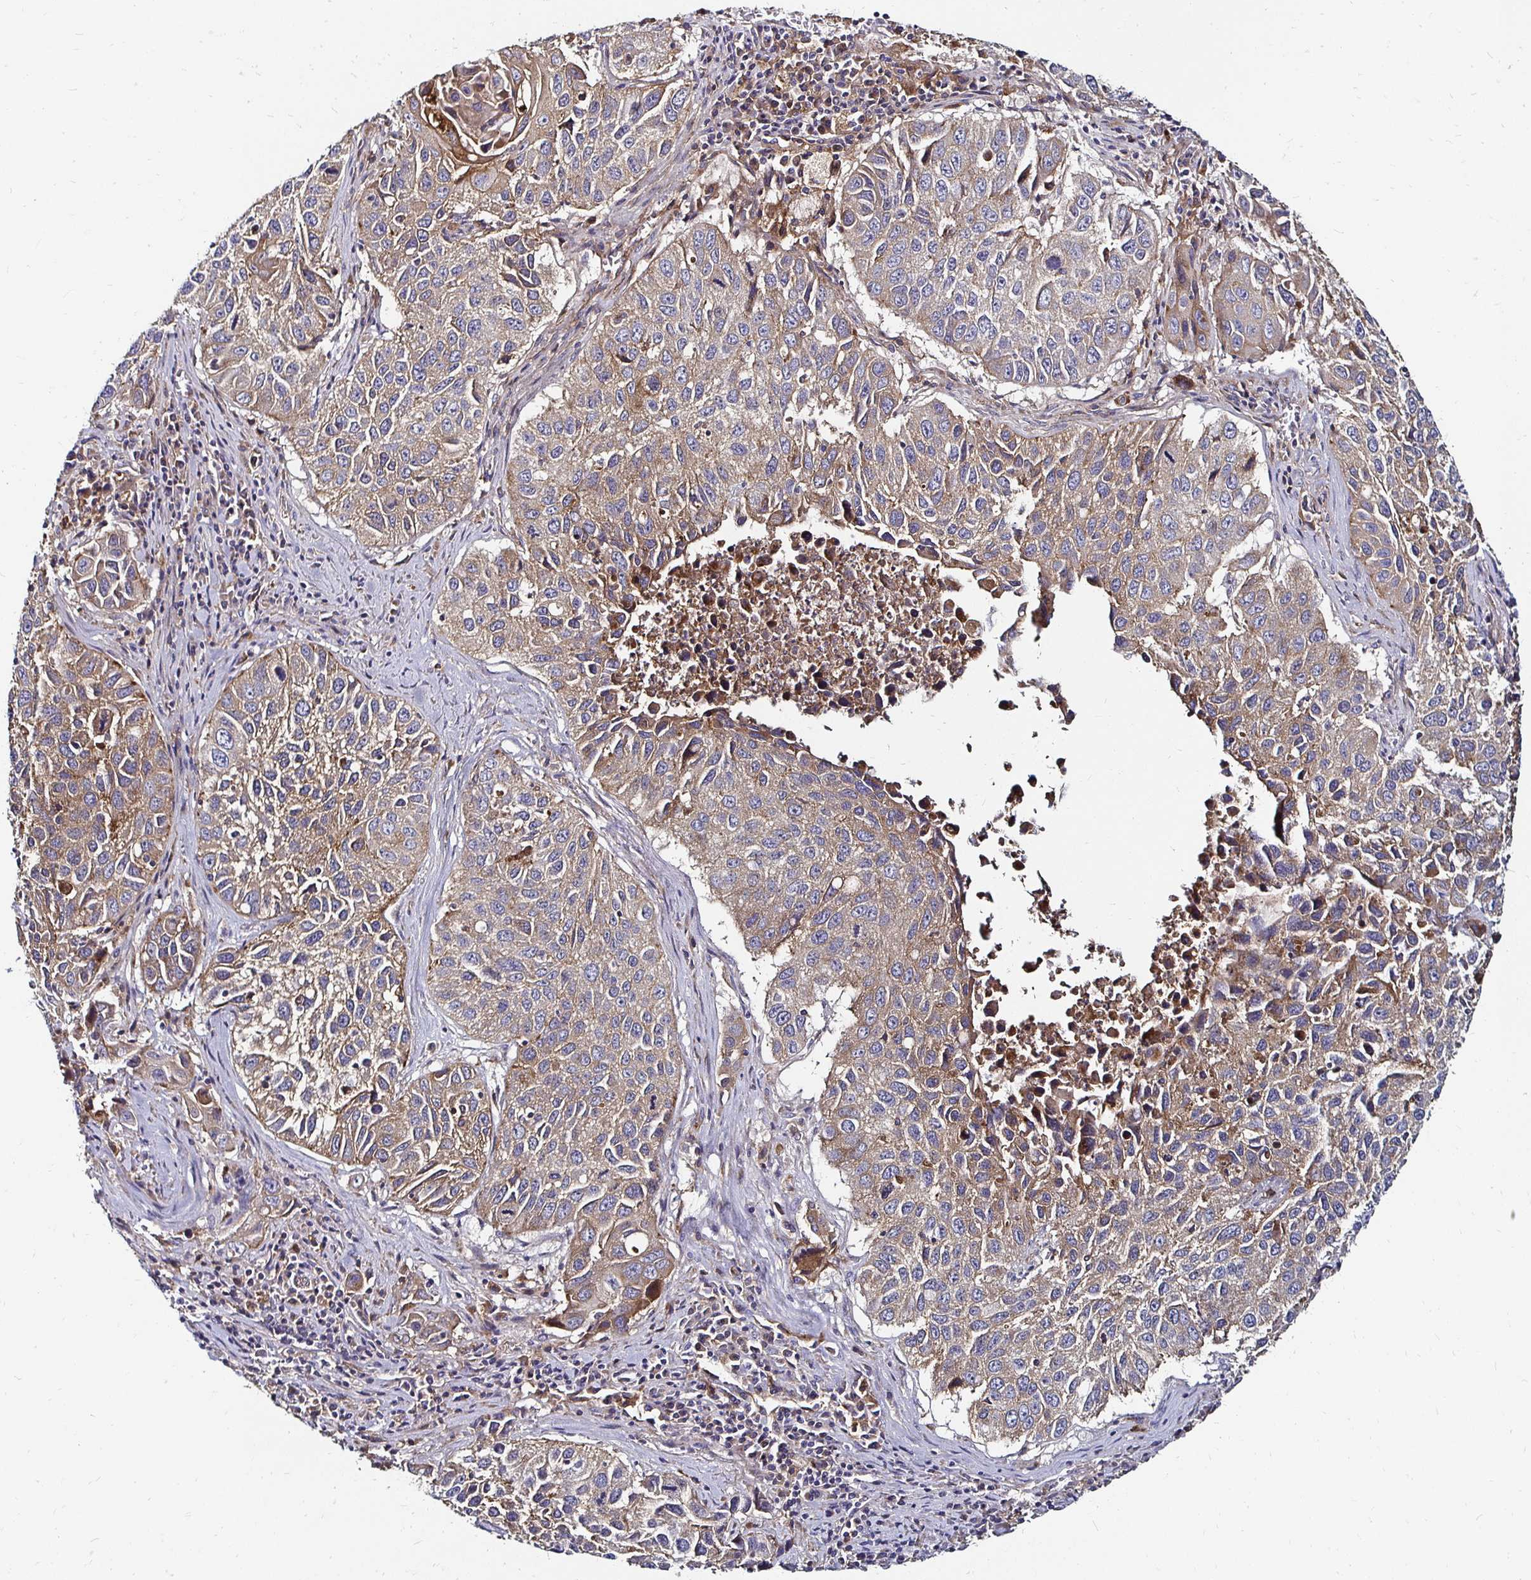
{"staining": {"intensity": "weak", "quantity": ">75%", "location": "cytoplasmic/membranous"}, "tissue": "lung cancer", "cell_type": "Tumor cells", "image_type": "cancer", "snomed": [{"axis": "morphology", "description": "Squamous cell carcinoma, NOS"}, {"axis": "topography", "description": "Lung"}], "caption": "High-magnification brightfield microscopy of squamous cell carcinoma (lung) stained with DAB (brown) and counterstained with hematoxylin (blue). tumor cells exhibit weak cytoplasmic/membranous staining is identified in about>75% of cells. (Brightfield microscopy of DAB IHC at high magnification).", "gene": "NCSTN", "patient": {"sex": "female", "age": 61}}